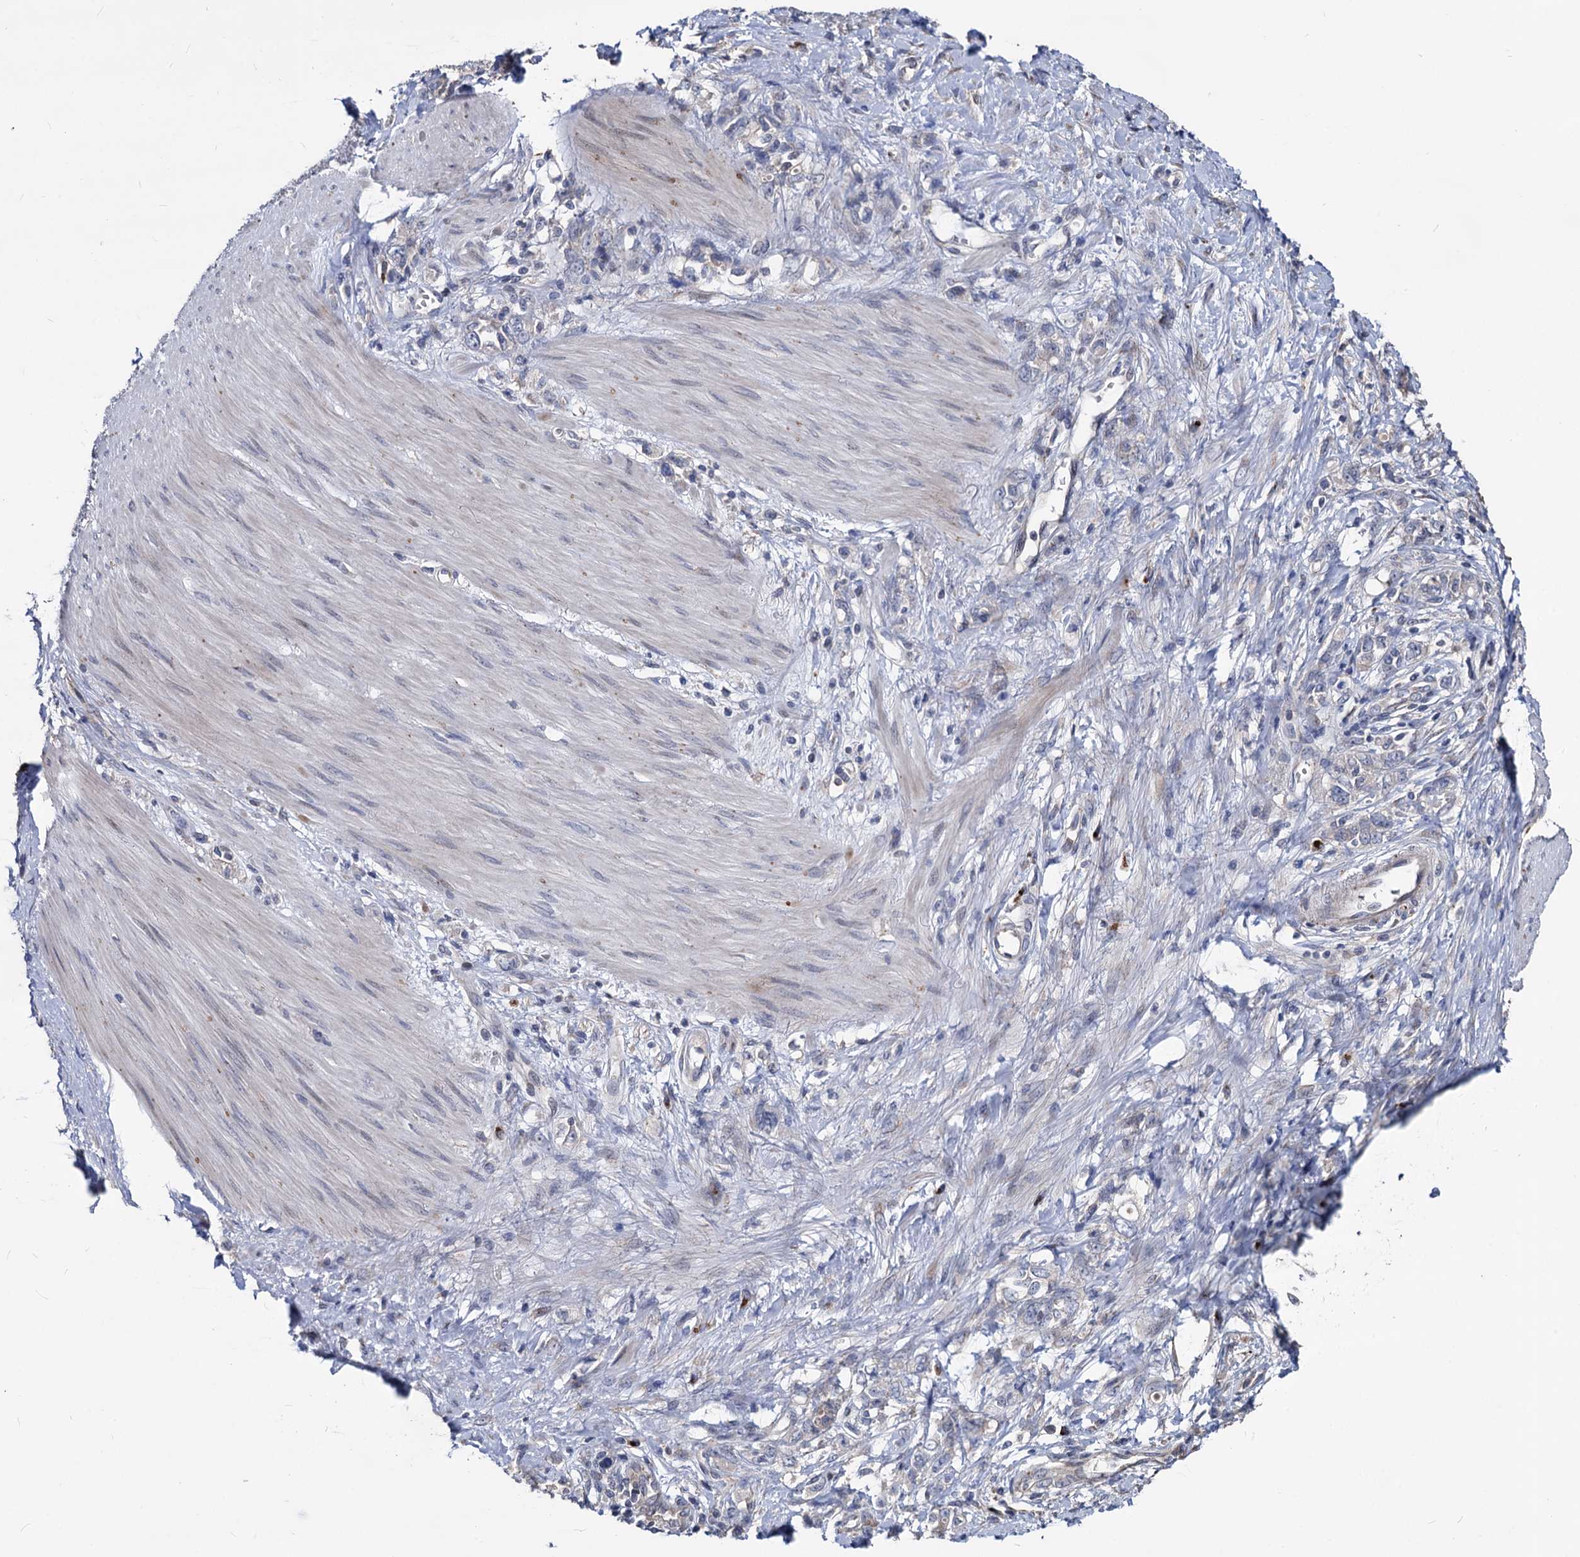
{"staining": {"intensity": "negative", "quantity": "none", "location": "none"}, "tissue": "stomach cancer", "cell_type": "Tumor cells", "image_type": "cancer", "snomed": [{"axis": "morphology", "description": "Adenocarcinoma, NOS"}, {"axis": "topography", "description": "Stomach"}], "caption": "Immunohistochemistry (IHC) of adenocarcinoma (stomach) reveals no positivity in tumor cells.", "gene": "SMAGP", "patient": {"sex": "female", "age": 76}}